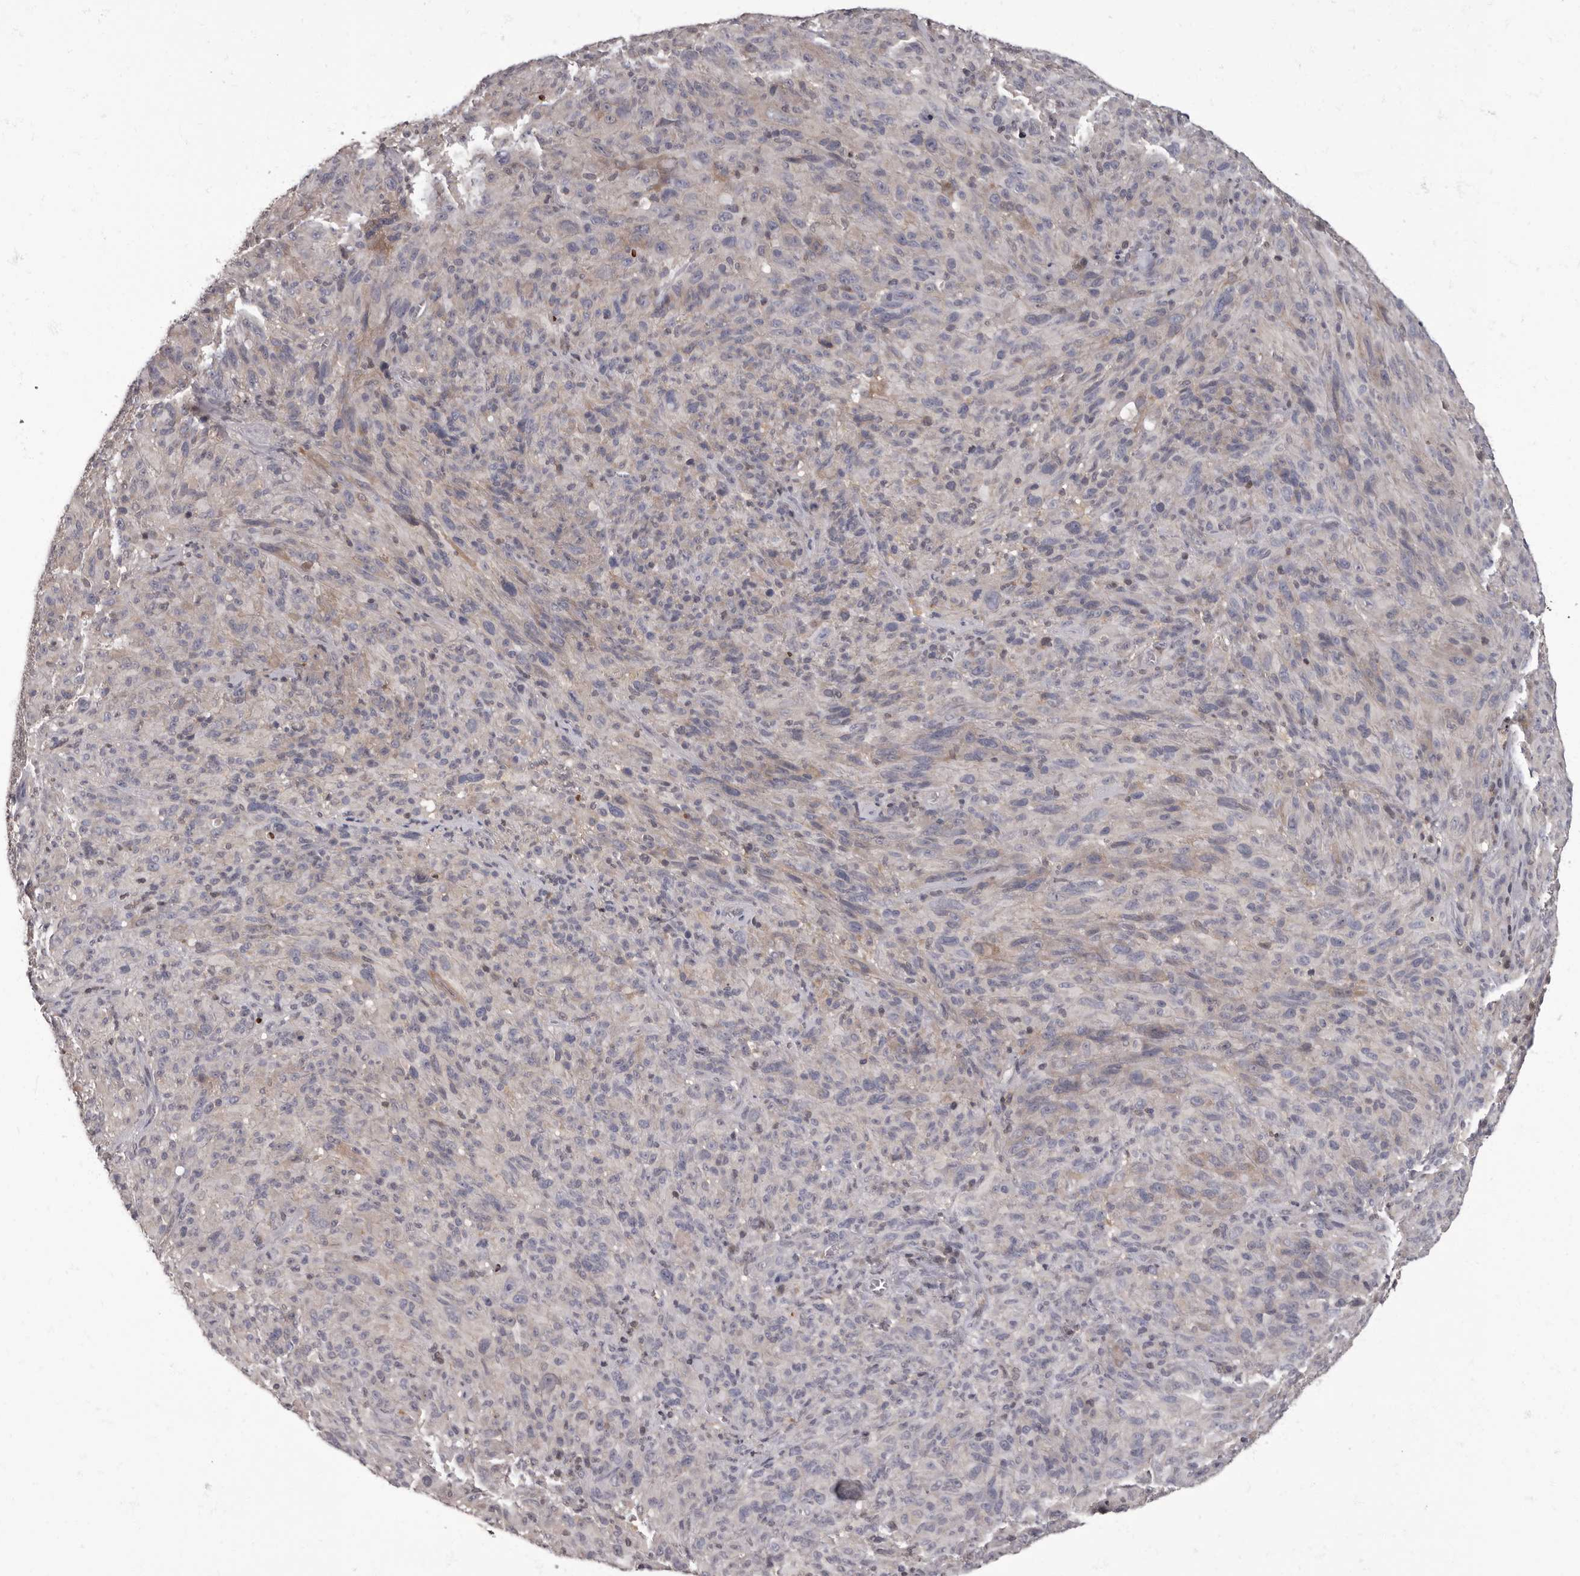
{"staining": {"intensity": "negative", "quantity": "none", "location": "none"}, "tissue": "melanoma", "cell_type": "Tumor cells", "image_type": "cancer", "snomed": [{"axis": "morphology", "description": "Malignant melanoma, NOS"}, {"axis": "topography", "description": "Skin of head"}], "caption": "Tumor cells are negative for brown protein staining in malignant melanoma.", "gene": "C1orf50", "patient": {"sex": "male", "age": 96}}